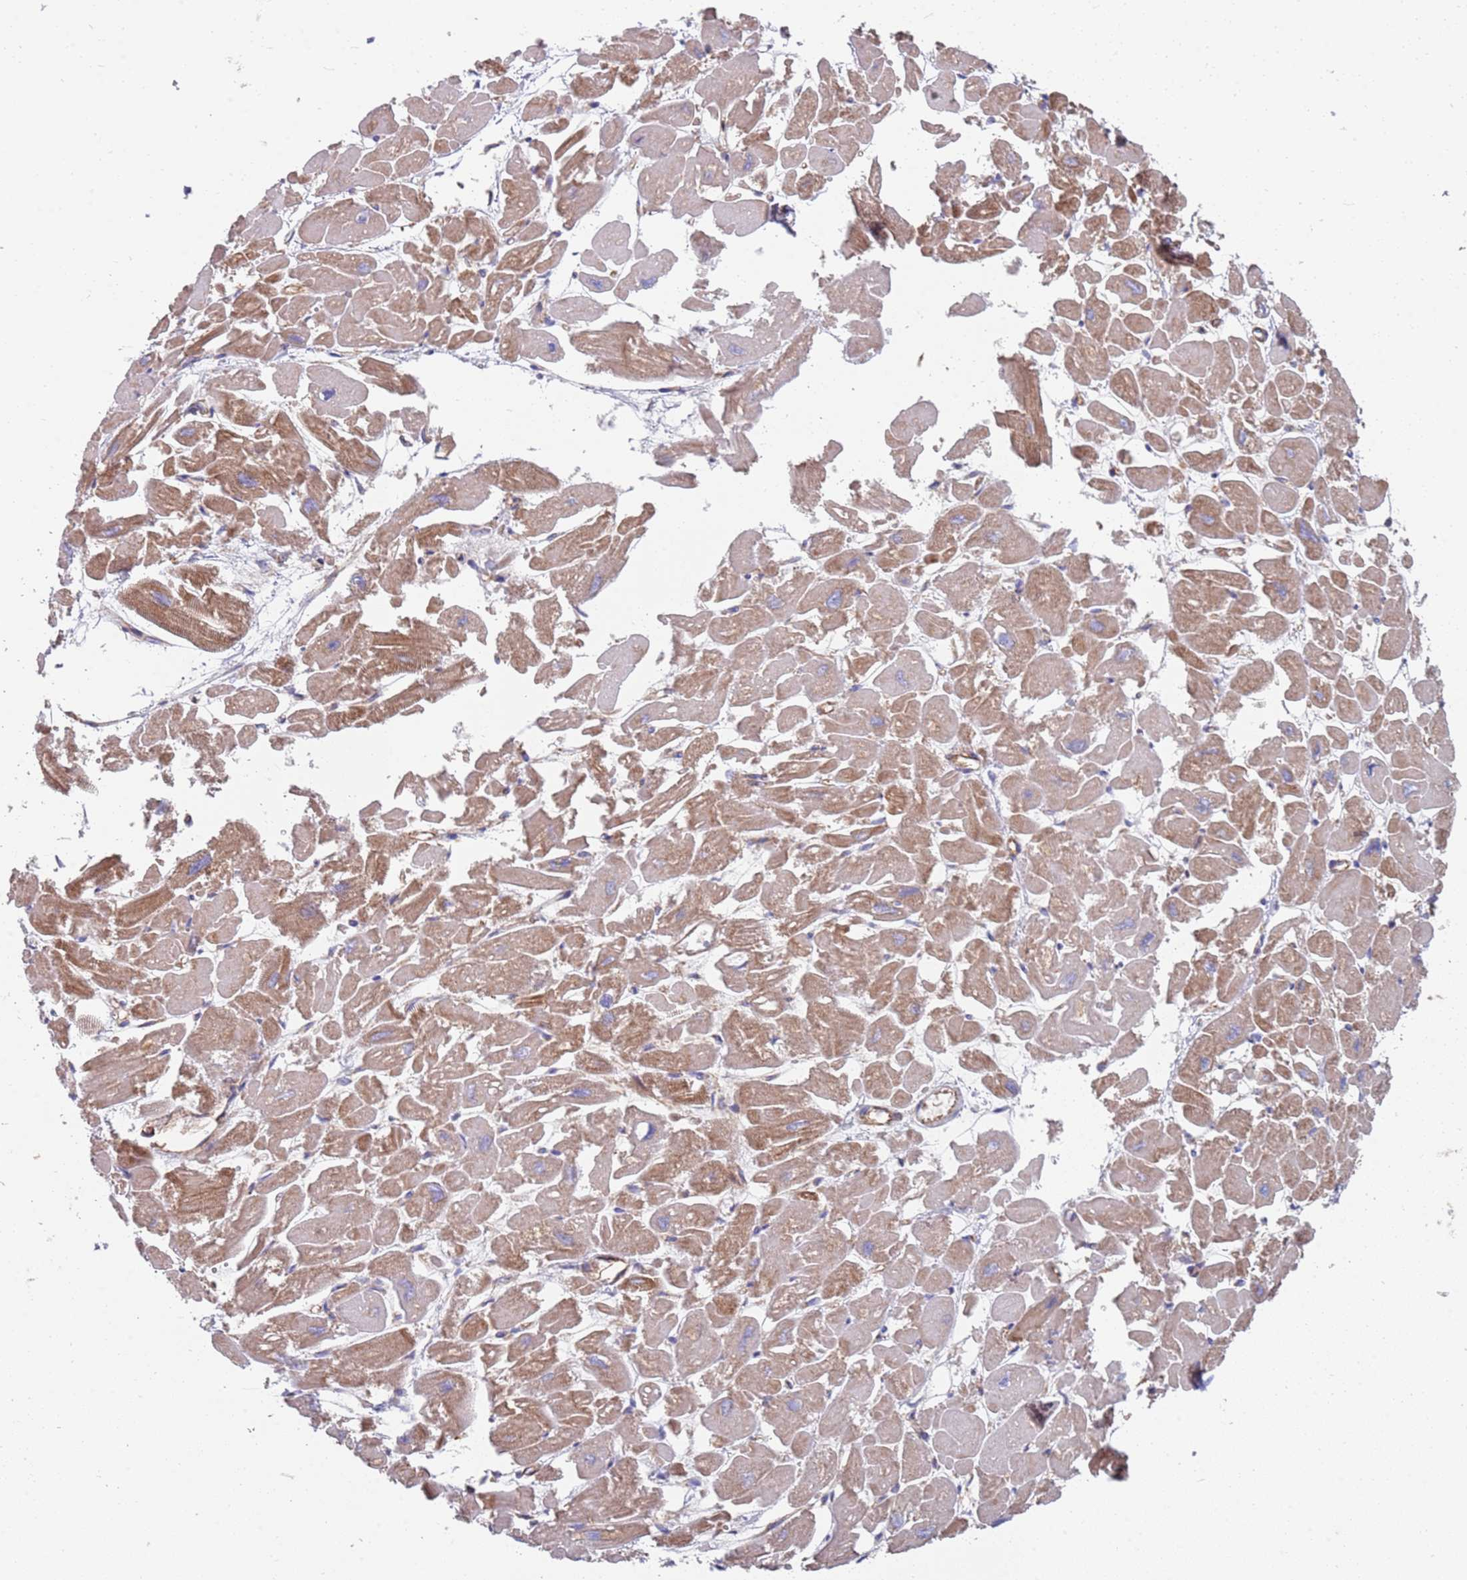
{"staining": {"intensity": "moderate", "quantity": "25%-75%", "location": "cytoplasmic/membranous"}, "tissue": "heart muscle", "cell_type": "Cardiomyocytes", "image_type": "normal", "snomed": [{"axis": "morphology", "description": "Normal tissue, NOS"}, {"axis": "topography", "description": "Heart"}], "caption": "Heart muscle stained with DAB immunohistochemistry shows medium levels of moderate cytoplasmic/membranous positivity in about 25%-75% of cardiomyocytes. The protein of interest is stained brown, and the nuclei are stained in blue (DAB IHC with brightfield microscopy, high magnification).", "gene": "JAKMIP2", "patient": {"sex": "male", "age": 54}}